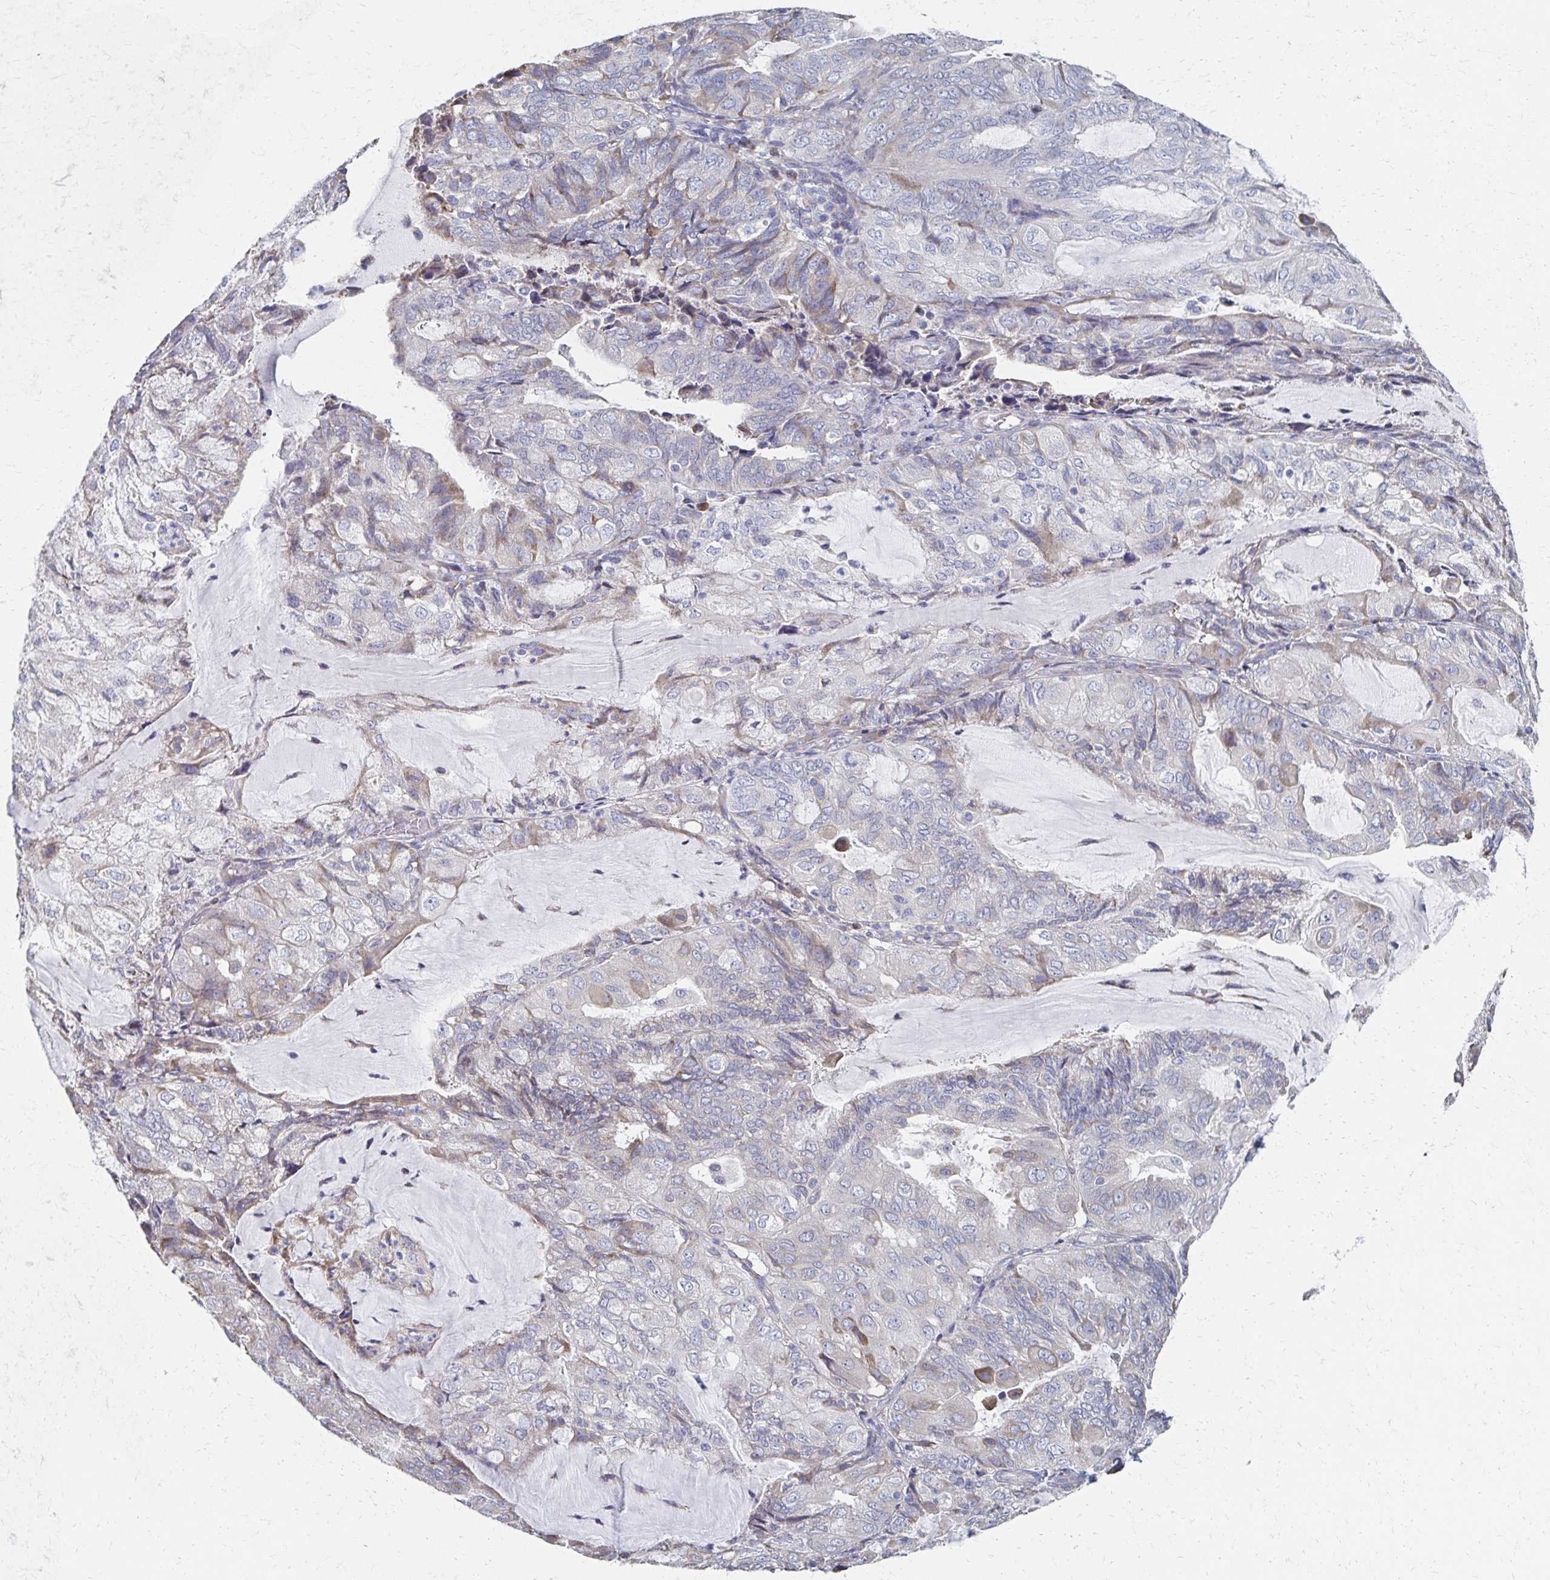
{"staining": {"intensity": "negative", "quantity": "none", "location": "none"}, "tissue": "endometrial cancer", "cell_type": "Tumor cells", "image_type": "cancer", "snomed": [{"axis": "morphology", "description": "Adenocarcinoma, NOS"}, {"axis": "topography", "description": "Endometrium"}], "caption": "IHC of human endometrial cancer reveals no staining in tumor cells.", "gene": "ATP1A3", "patient": {"sex": "female", "age": 81}}